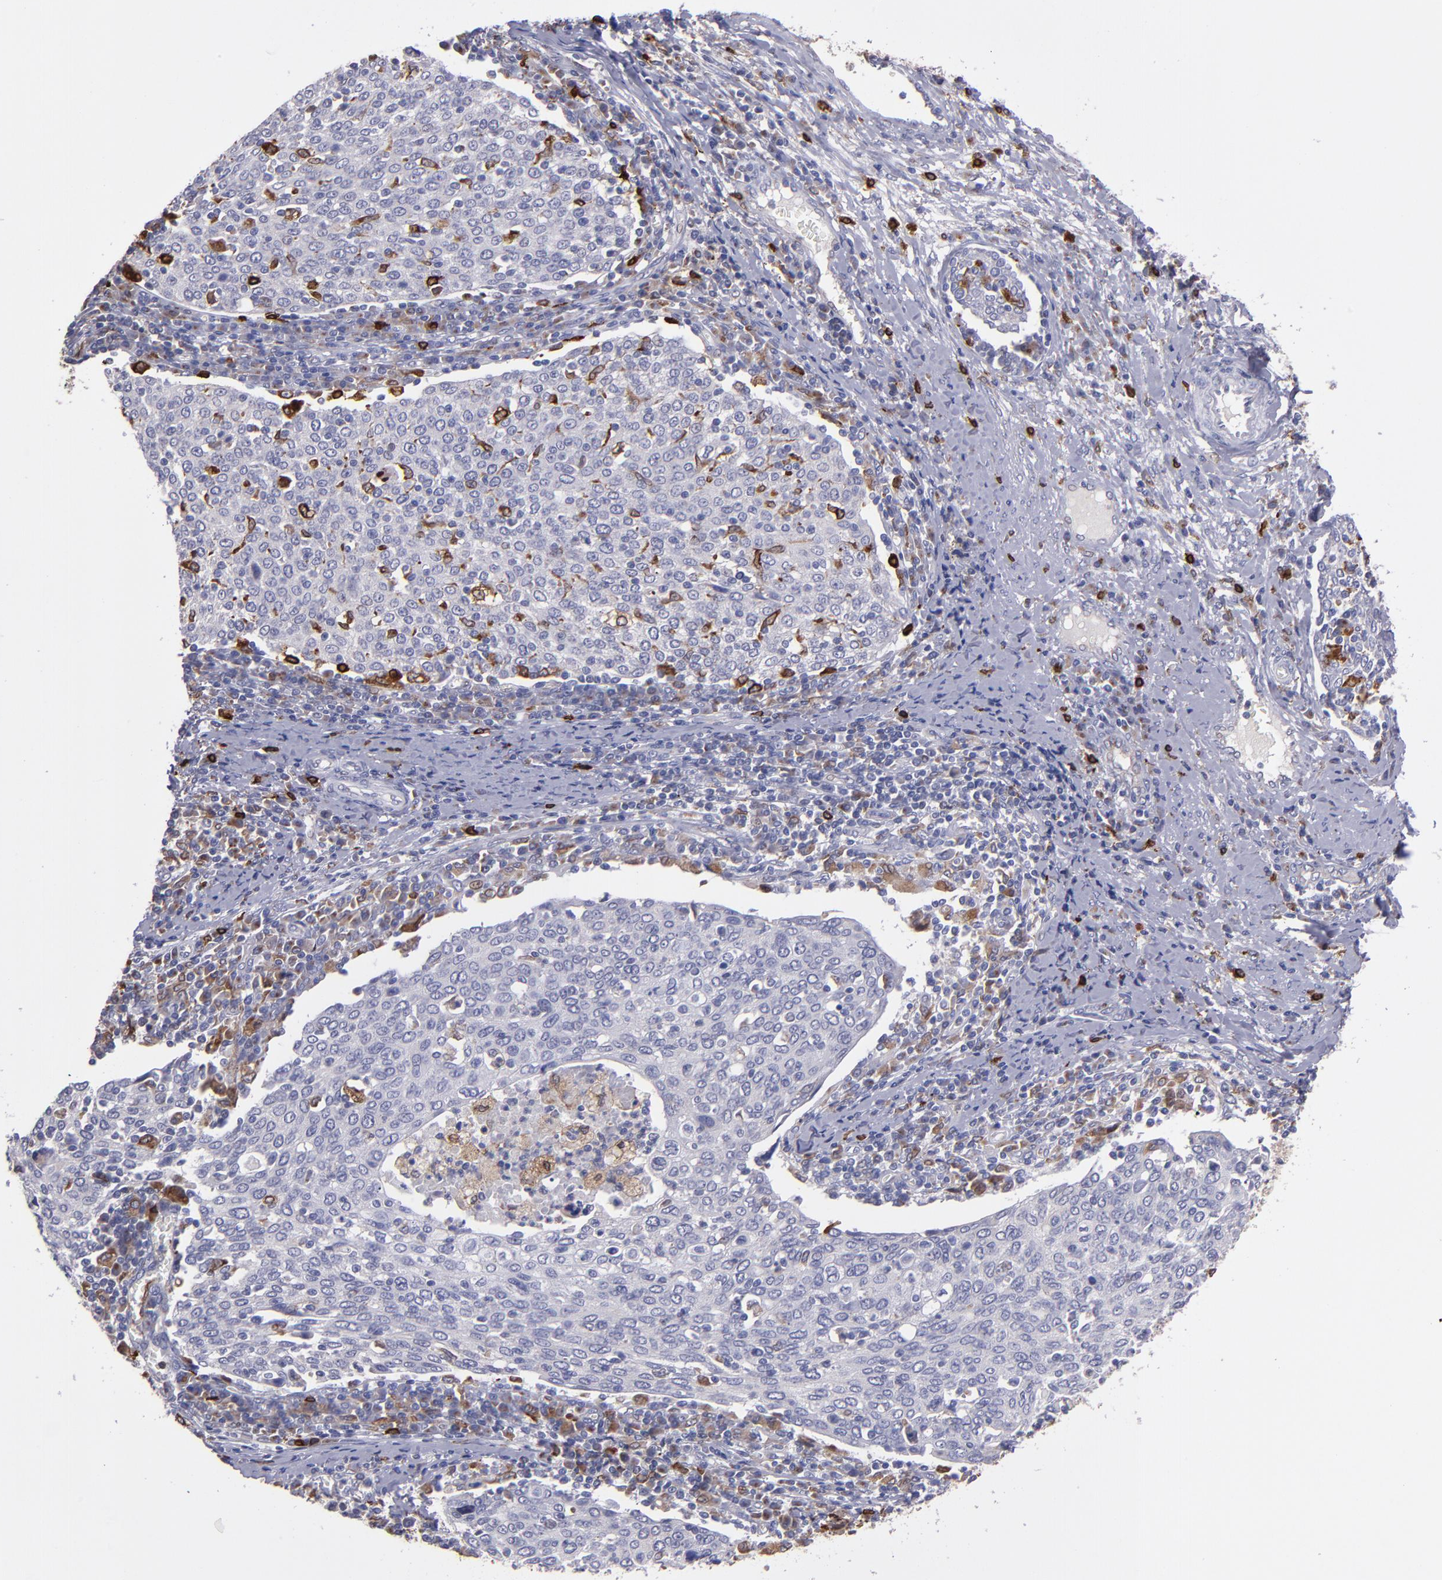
{"staining": {"intensity": "strong", "quantity": "<25%", "location": "cytoplasmic/membranous"}, "tissue": "cervical cancer", "cell_type": "Tumor cells", "image_type": "cancer", "snomed": [{"axis": "morphology", "description": "Squamous cell carcinoma, NOS"}, {"axis": "topography", "description": "Cervix"}], "caption": "Cervical squamous cell carcinoma was stained to show a protein in brown. There is medium levels of strong cytoplasmic/membranous staining in about <25% of tumor cells.", "gene": "PTGS1", "patient": {"sex": "female", "age": 40}}